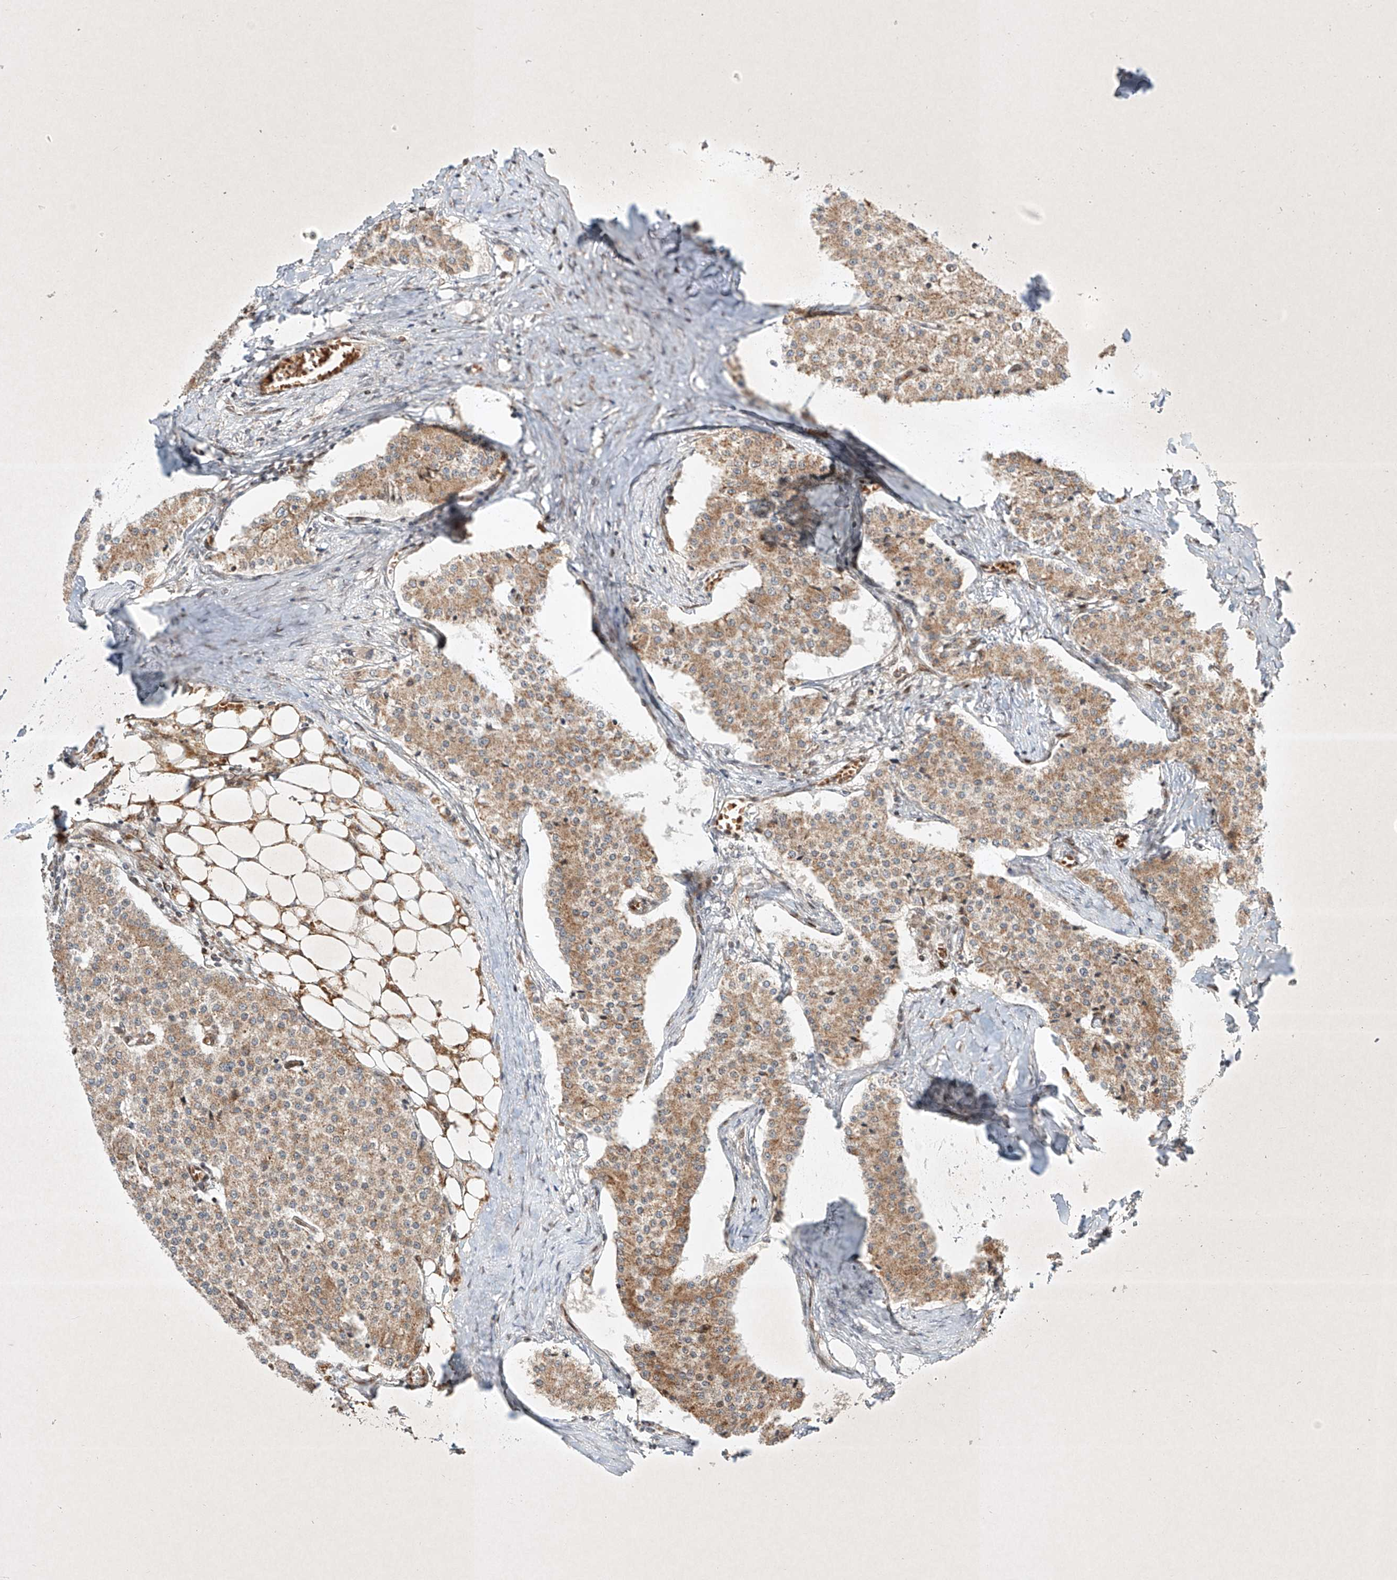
{"staining": {"intensity": "moderate", "quantity": ">75%", "location": "cytoplasmic/membranous"}, "tissue": "carcinoid", "cell_type": "Tumor cells", "image_type": "cancer", "snomed": [{"axis": "morphology", "description": "Carcinoid, malignant, NOS"}, {"axis": "topography", "description": "Colon"}], "caption": "Brown immunohistochemical staining in carcinoid shows moderate cytoplasmic/membranous staining in approximately >75% of tumor cells. (DAB (3,3'-diaminobenzidine) IHC, brown staining for protein, blue staining for nuclei).", "gene": "EPG5", "patient": {"sex": "female", "age": 52}}